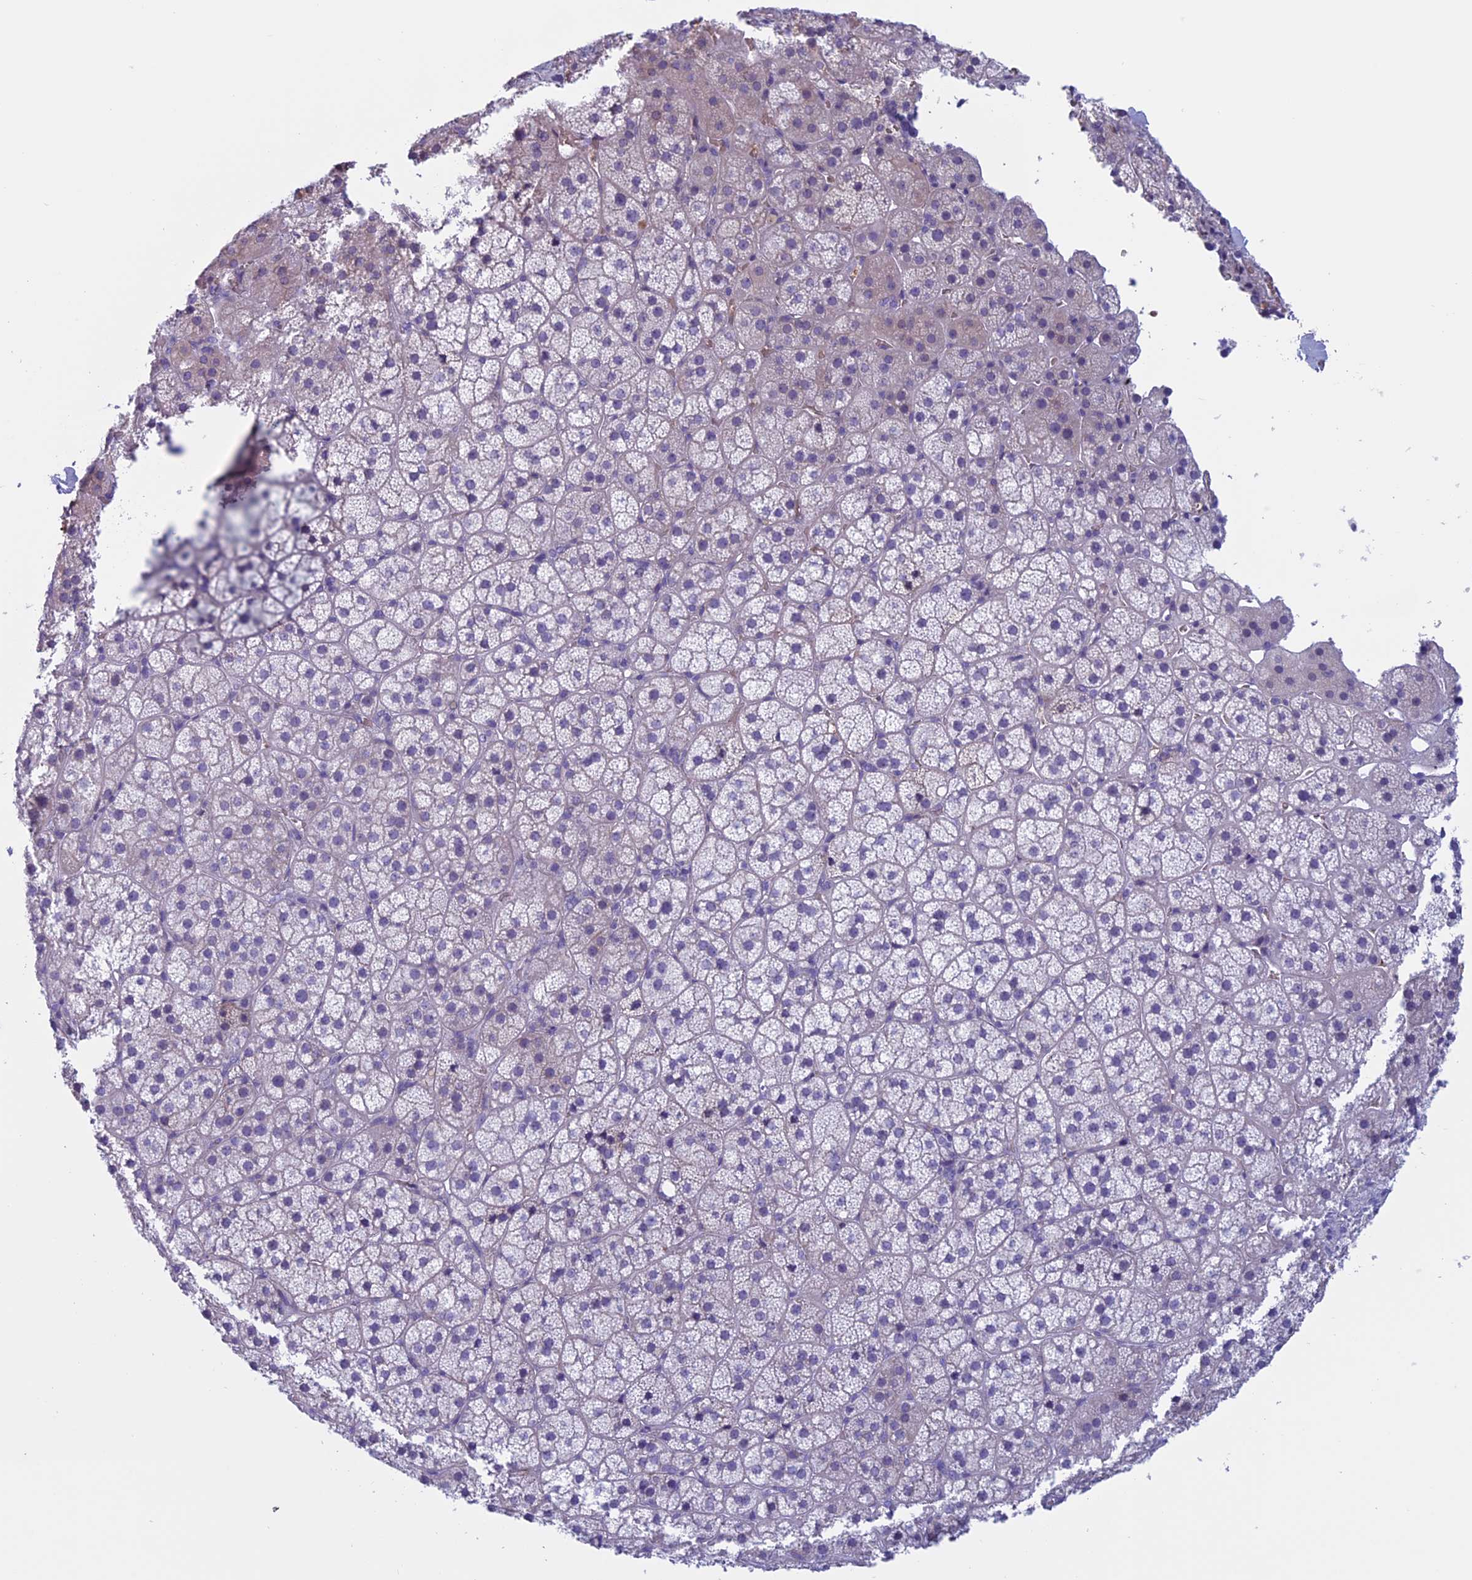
{"staining": {"intensity": "negative", "quantity": "none", "location": "none"}, "tissue": "adrenal gland", "cell_type": "Glandular cells", "image_type": "normal", "snomed": [{"axis": "morphology", "description": "Normal tissue, NOS"}, {"axis": "topography", "description": "Adrenal gland"}], "caption": "High power microscopy image of an immunohistochemistry photomicrograph of unremarkable adrenal gland, revealing no significant positivity in glandular cells. (DAB (3,3'-diaminobenzidine) immunohistochemistry, high magnification).", "gene": "ANGPTL2", "patient": {"sex": "female", "age": 44}}